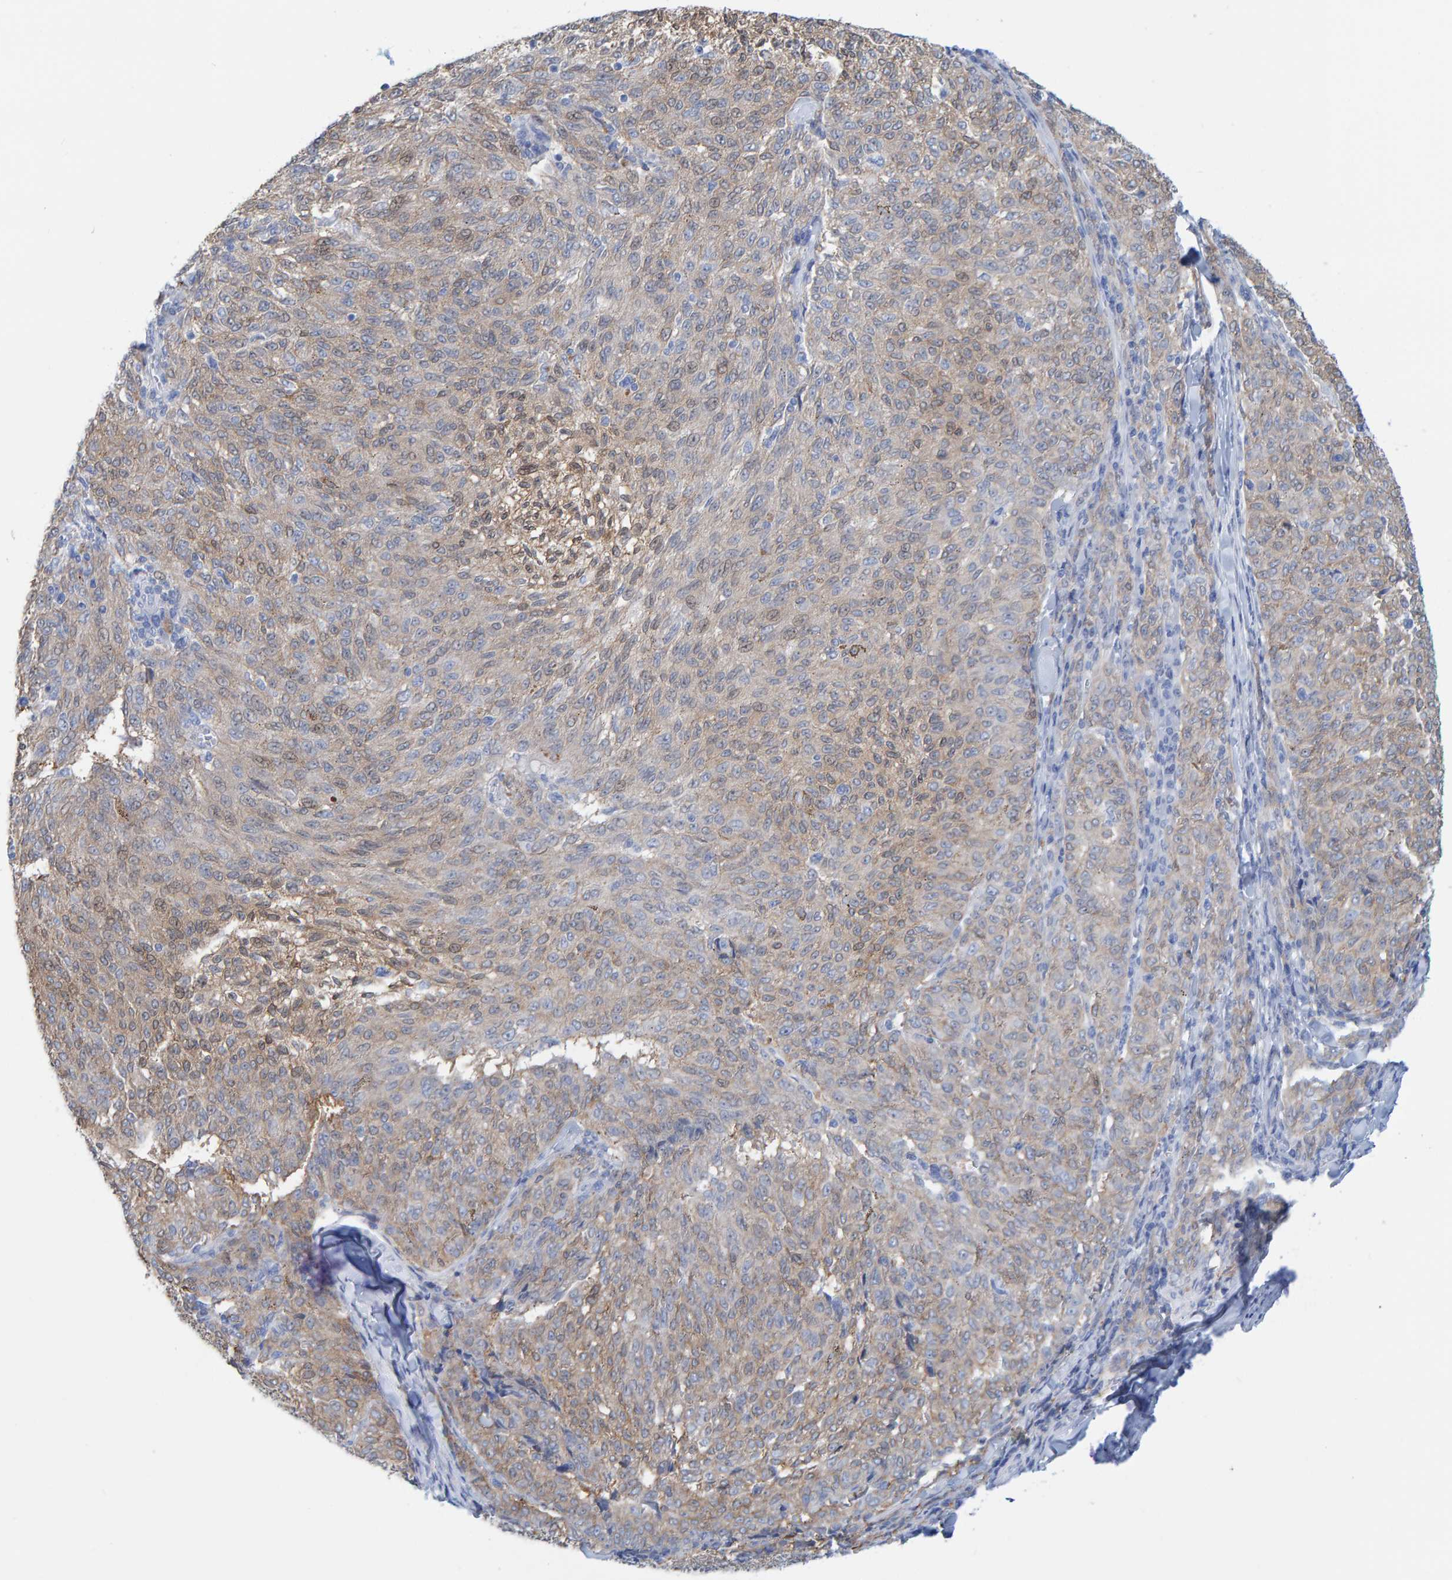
{"staining": {"intensity": "weak", "quantity": "25%-75%", "location": "cytoplasmic/membranous"}, "tissue": "melanoma", "cell_type": "Tumor cells", "image_type": "cancer", "snomed": [{"axis": "morphology", "description": "Malignant melanoma, NOS"}, {"axis": "topography", "description": "Skin"}], "caption": "IHC of malignant melanoma shows low levels of weak cytoplasmic/membranous expression in approximately 25%-75% of tumor cells.", "gene": "KLHL11", "patient": {"sex": "female", "age": 72}}